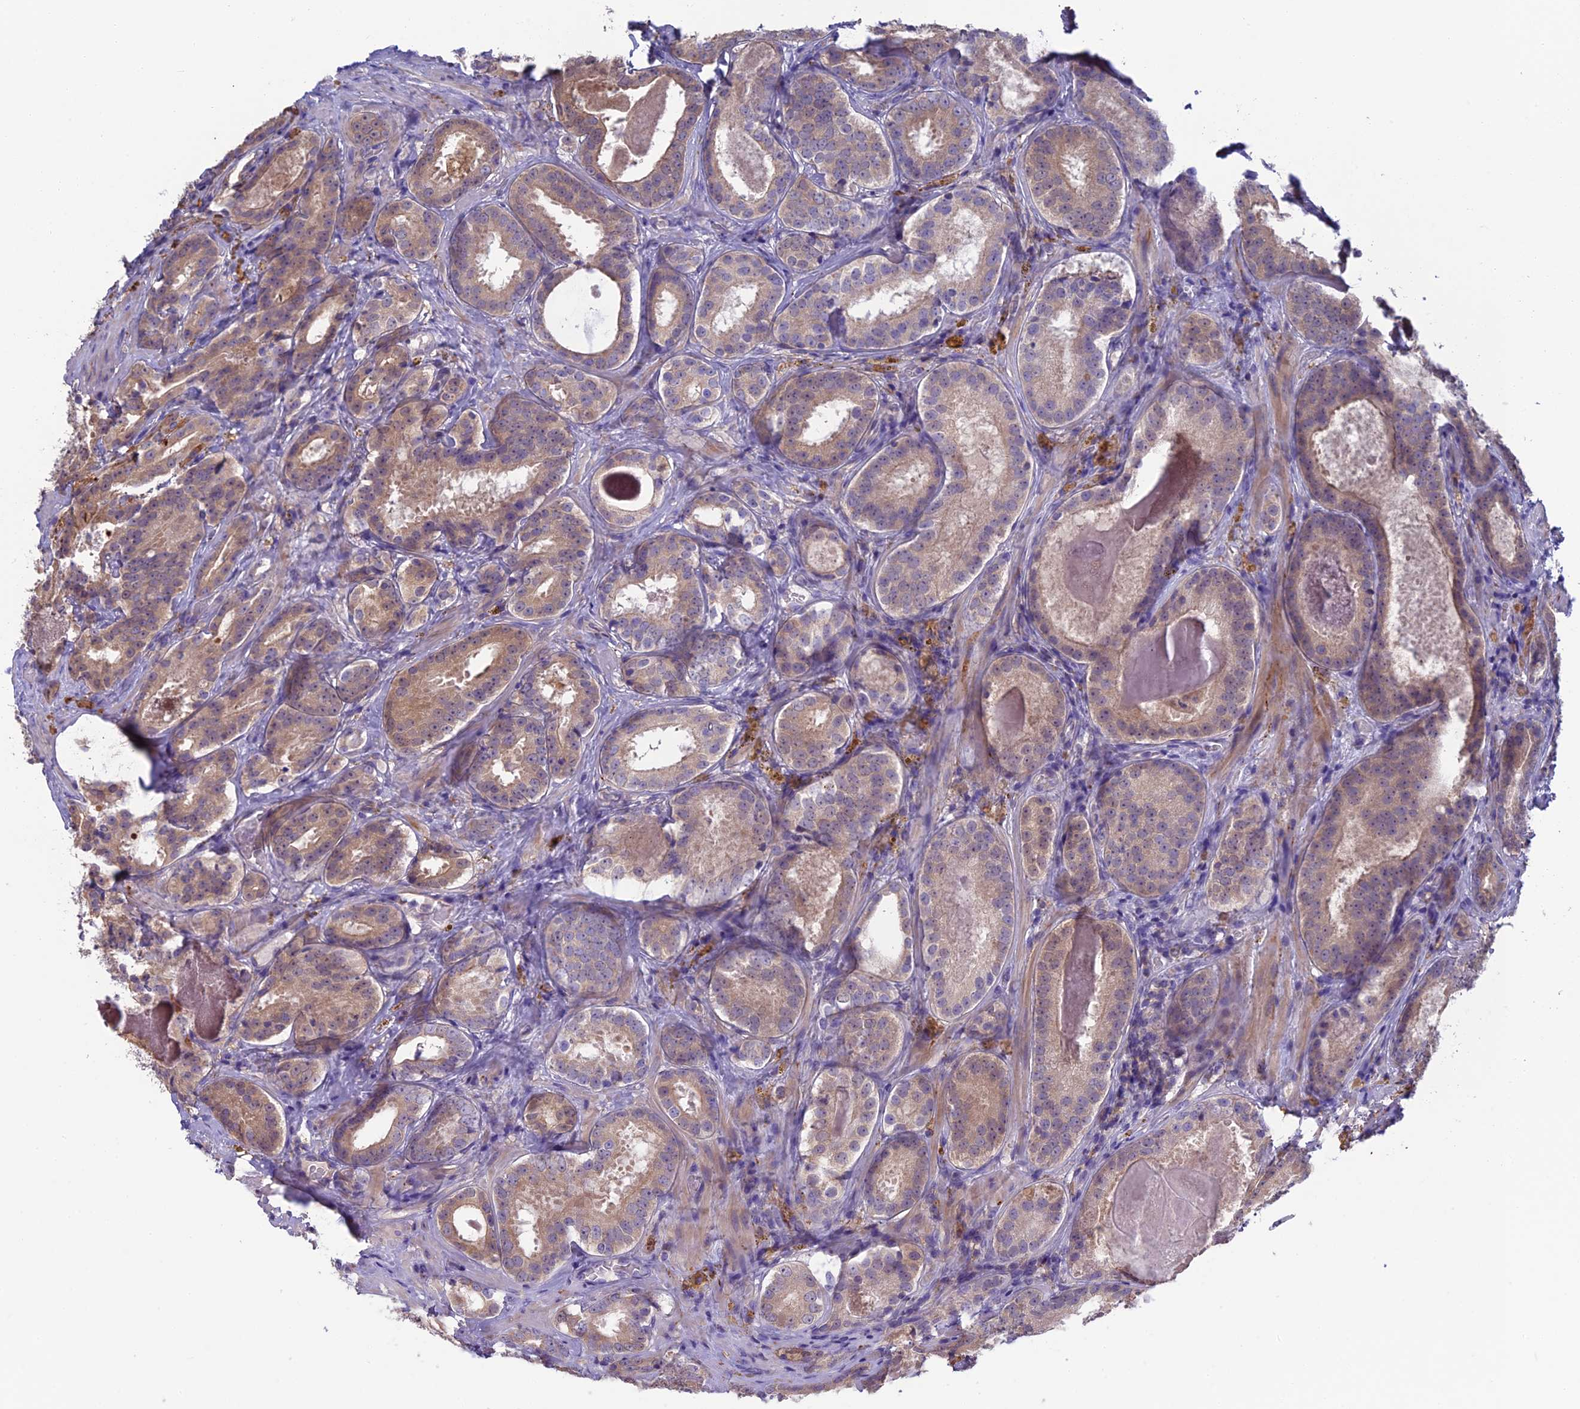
{"staining": {"intensity": "weak", "quantity": "25%-75%", "location": "cytoplasmic/membranous"}, "tissue": "prostate cancer", "cell_type": "Tumor cells", "image_type": "cancer", "snomed": [{"axis": "morphology", "description": "Adenocarcinoma, High grade"}, {"axis": "topography", "description": "Prostate"}], "caption": "Weak cytoplasmic/membranous expression is present in about 25%-75% of tumor cells in prostate cancer.", "gene": "SNAP91", "patient": {"sex": "male", "age": 57}}